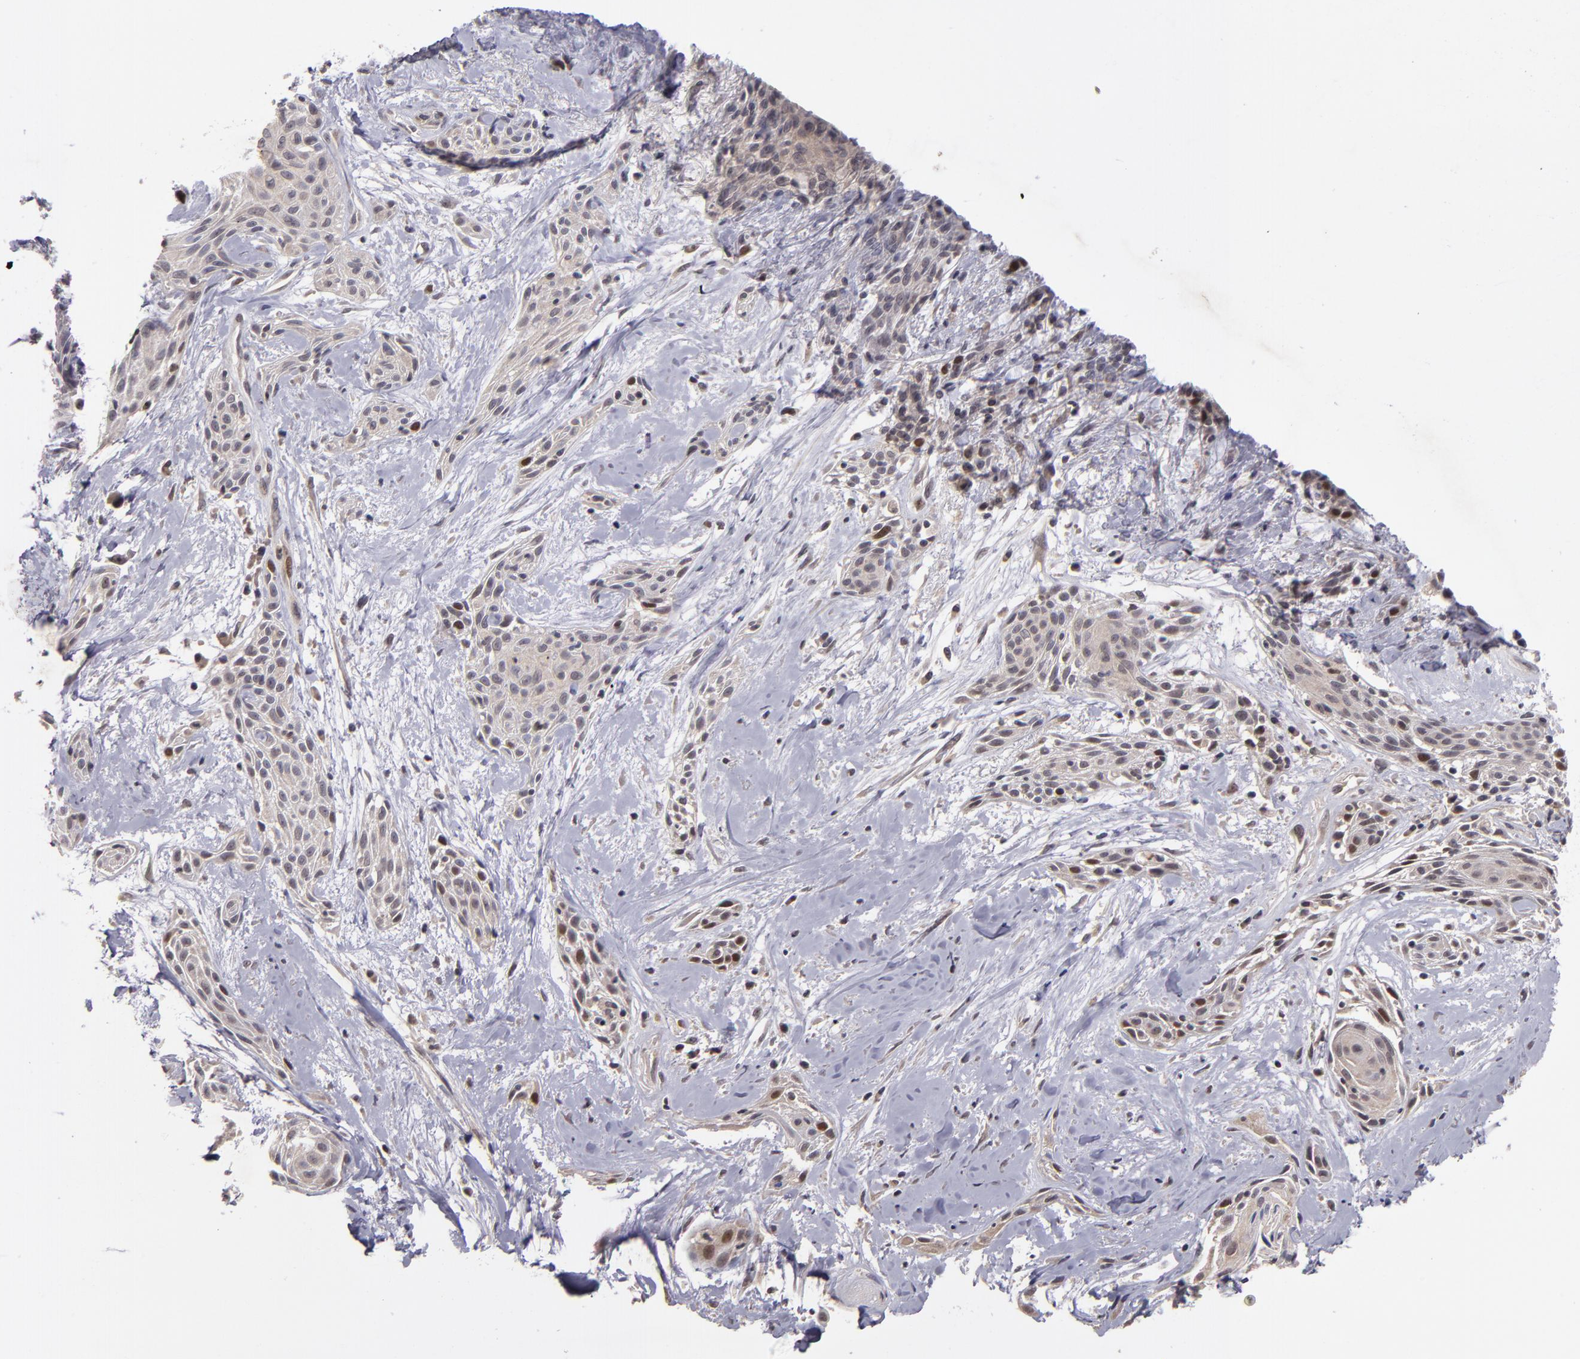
{"staining": {"intensity": "strong", "quantity": "25%-75%", "location": "nuclear"}, "tissue": "skin cancer", "cell_type": "Tumor cells", "image_type": "cancer", "snomed": [{"axis": "morphology", "description": "Squamous cell carcinoma, NOS"}, {"axis": "topography", "description": "Skin"}, {"axis": "topography", "description": "Anal"}], "caption": "Squamous cell carcinoma (skin) stained with a brown dye shows strong nuclear positive positivity in approximately 25%-75% of tumor cells.", "gene": "CDC7", "patient": {"sex": "male", "age": 64}}